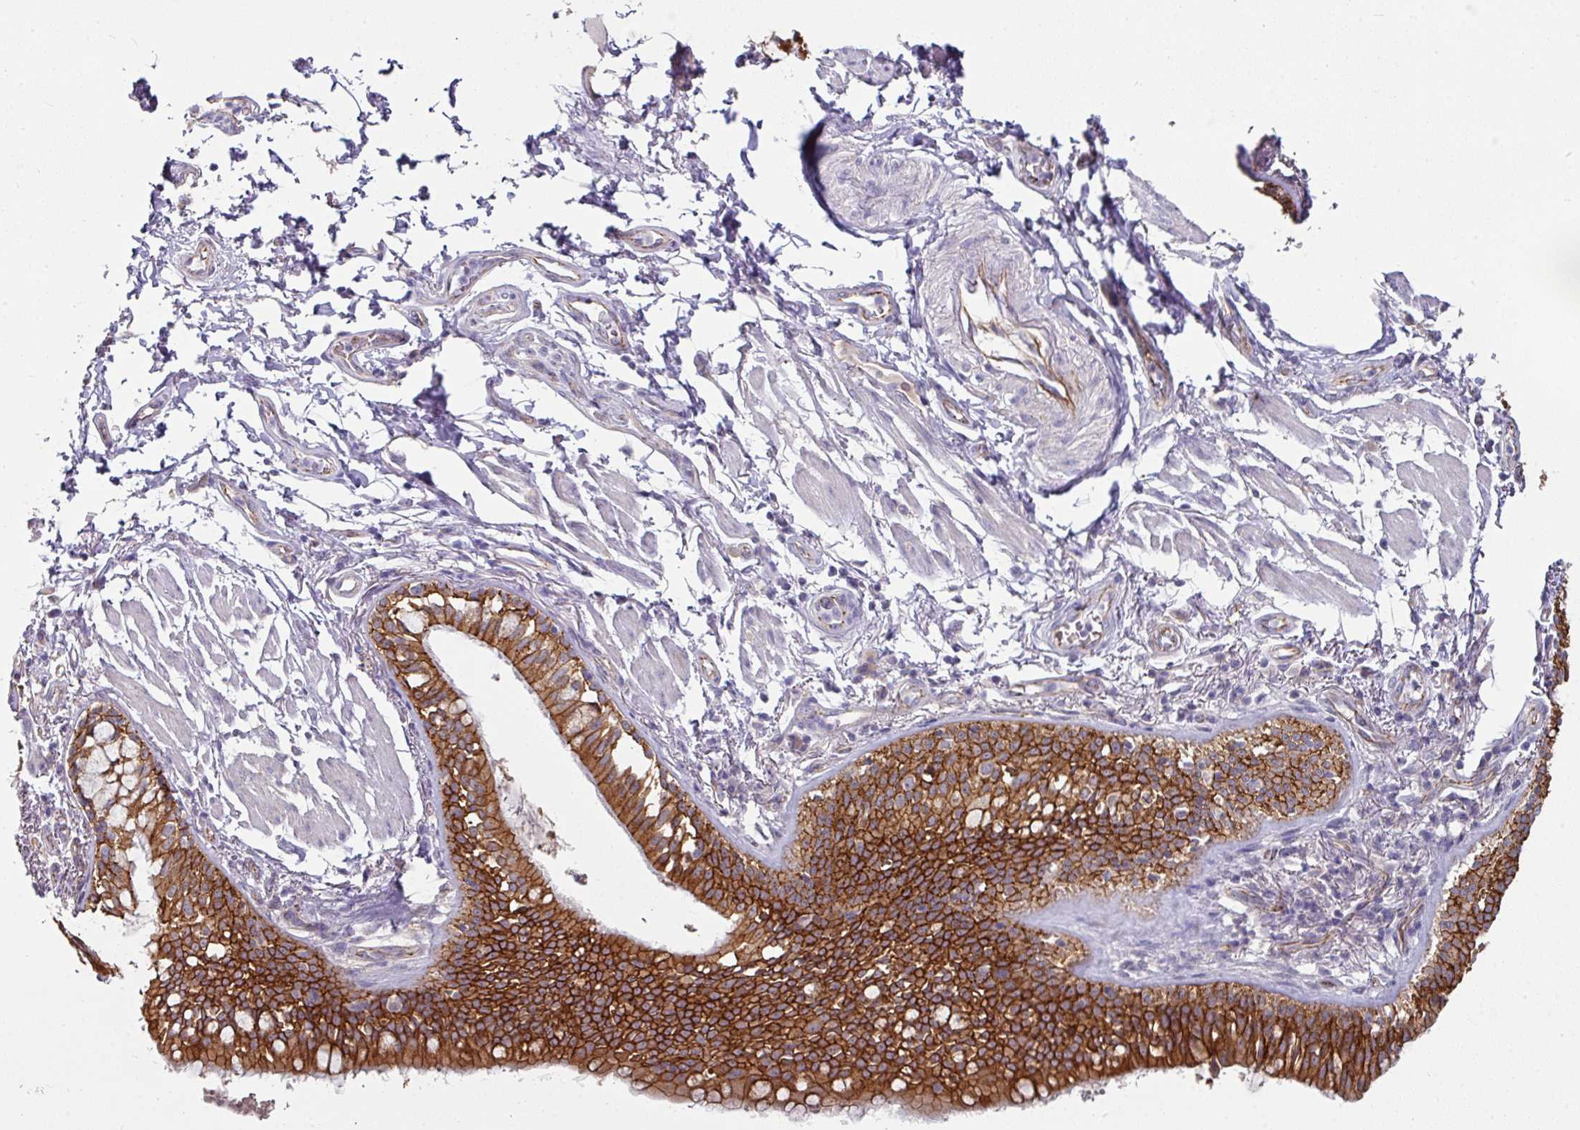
{"staining": {"intensity": "strong", "quantity": ">75%", "location": "cytoplasmic/membranous"}, "tissue": "bronchus", "cell_type": "Respiratory epithelial cells", "image_type": "normal", "snomed": [{"axis": "morphology", "description": "Normal tissue, NOS"}, {"axis": "topography", "description": "Bronchus"}], "caption": "Protein staining of benign bronchus demonstrates strong cytoplasmic/membranous expression in approximately >75% of respiratory epithelial cells.", "gene": "JUP", "patient": {"sex": "male", "age": 70}}